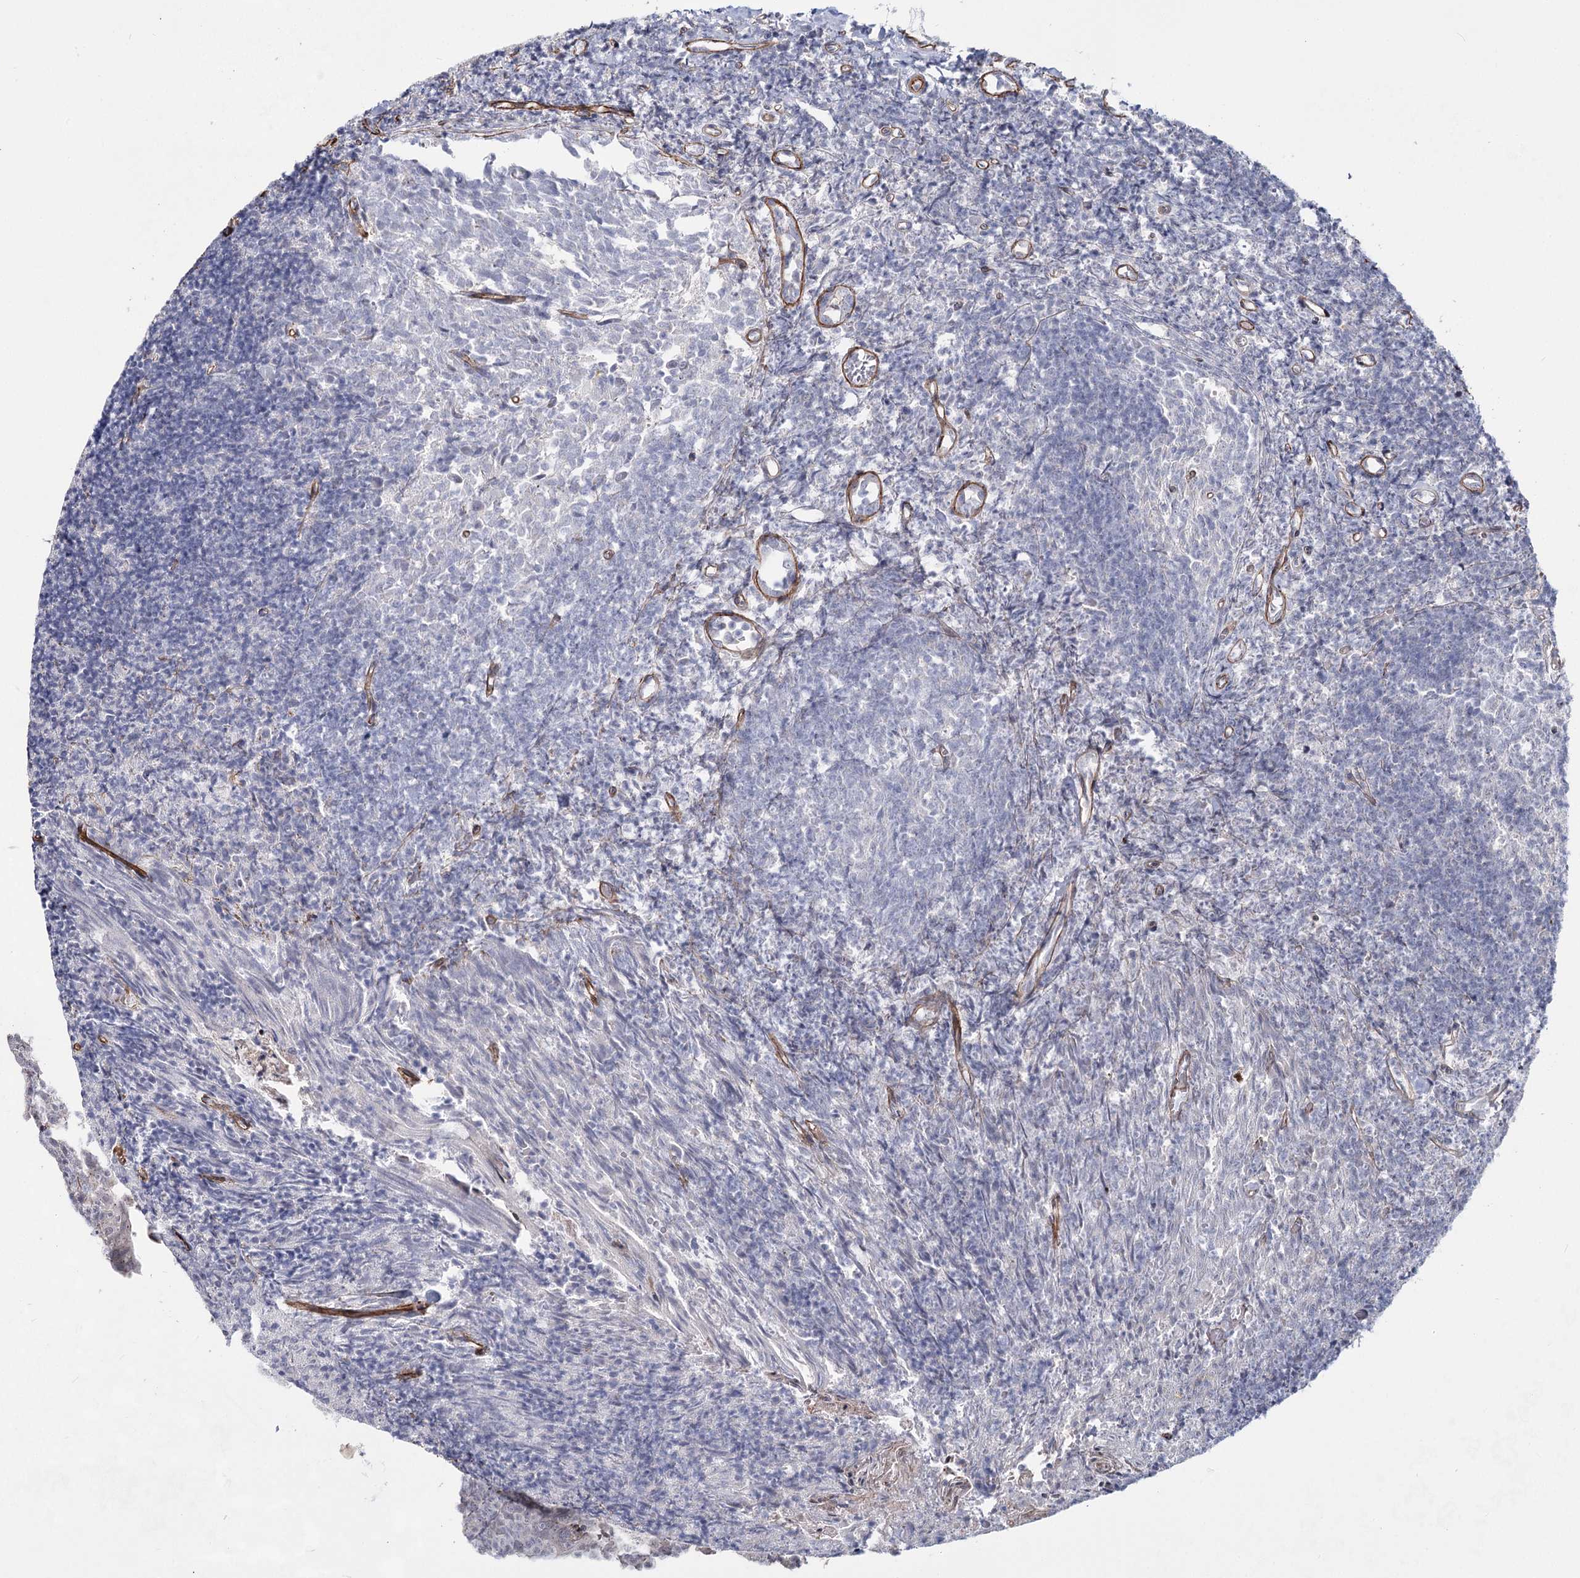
{"staining": {"intensity": "negative", "quantity": "none", "location": "none"}, "tissue": "tonsil", "cell_type": "Germinal center cells", "image_type": "normal", "snomed": [{"axis": "morphology", "description": "Normal tissue, NOS"}, {"axis": "topography", "description": "Tonsil"}], "caption": "IHC photomicrograph of benign human tonsil stained for a protein (brown), which displays no expression in germinal center cells.", "gene": "ATL2", "patient": {"sex": "female", "age": 10}}